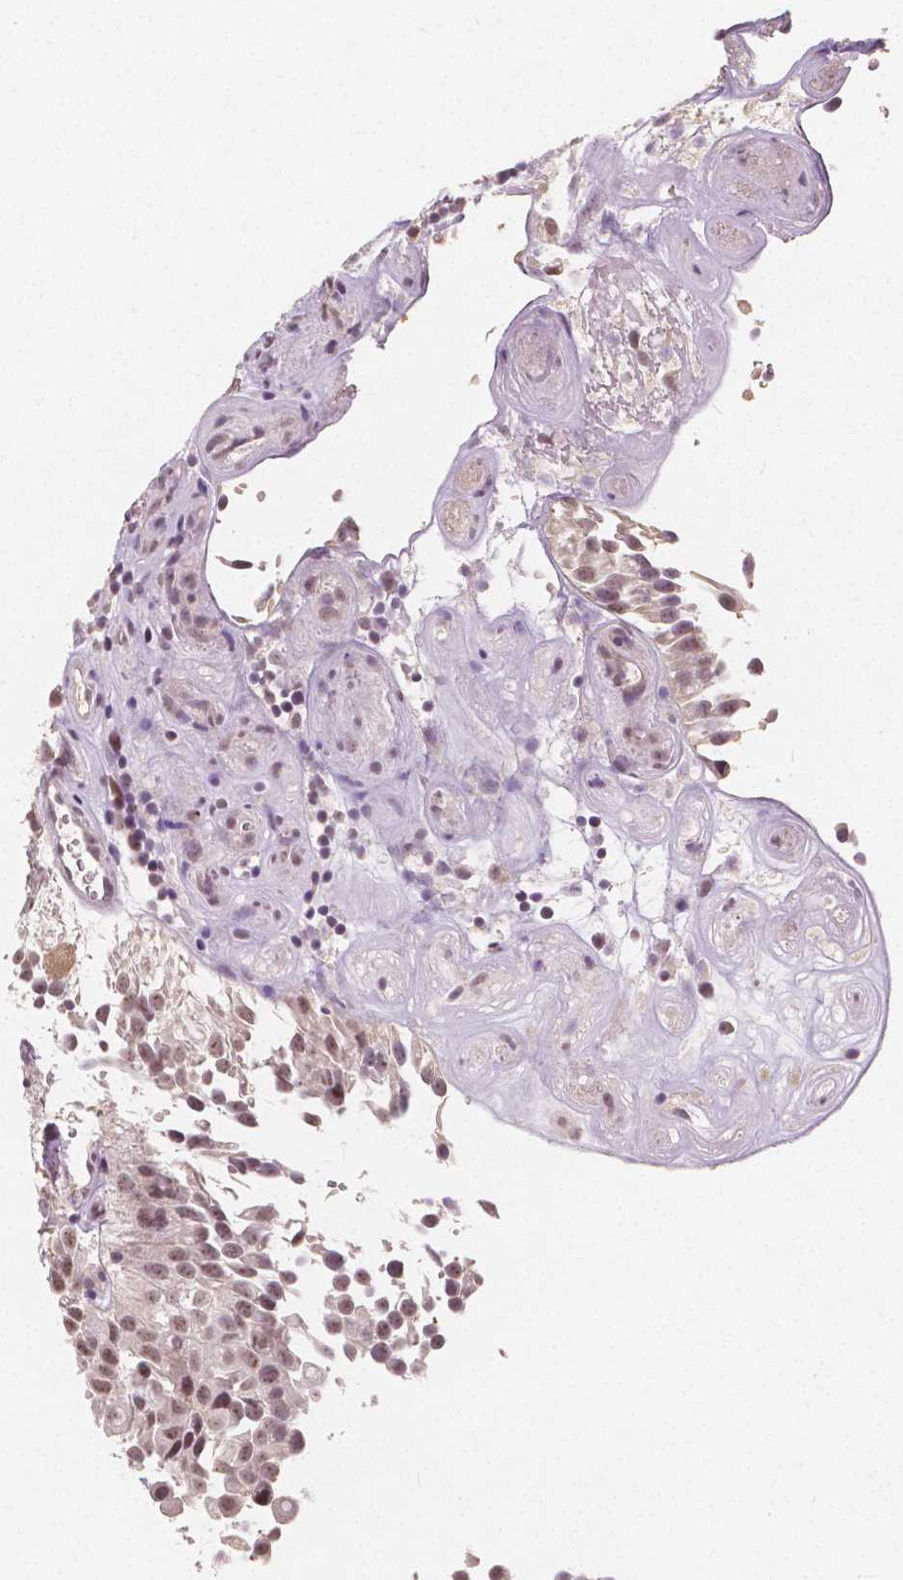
{"staining": {"intensity": "moderate", "quantity": ">75%", "location": "nuclear"}, "tissue": "urothelial cancer", "cell_type": "Tumor cells", "image_type": "cancer", "snomed": [{"axis": "morphology", "description": "Urothelial carcinoma, Low grade"}, {"axis": "topography", "description": "Urinary bladder"}], "caption": "Protein expression analysis of low-grade urothelial carcinoma exhibits moderate nuclear positivity in about >75% of tumor cells.", "gene": "NOLC1", "patient": {"sex": "male", "age": 76}}